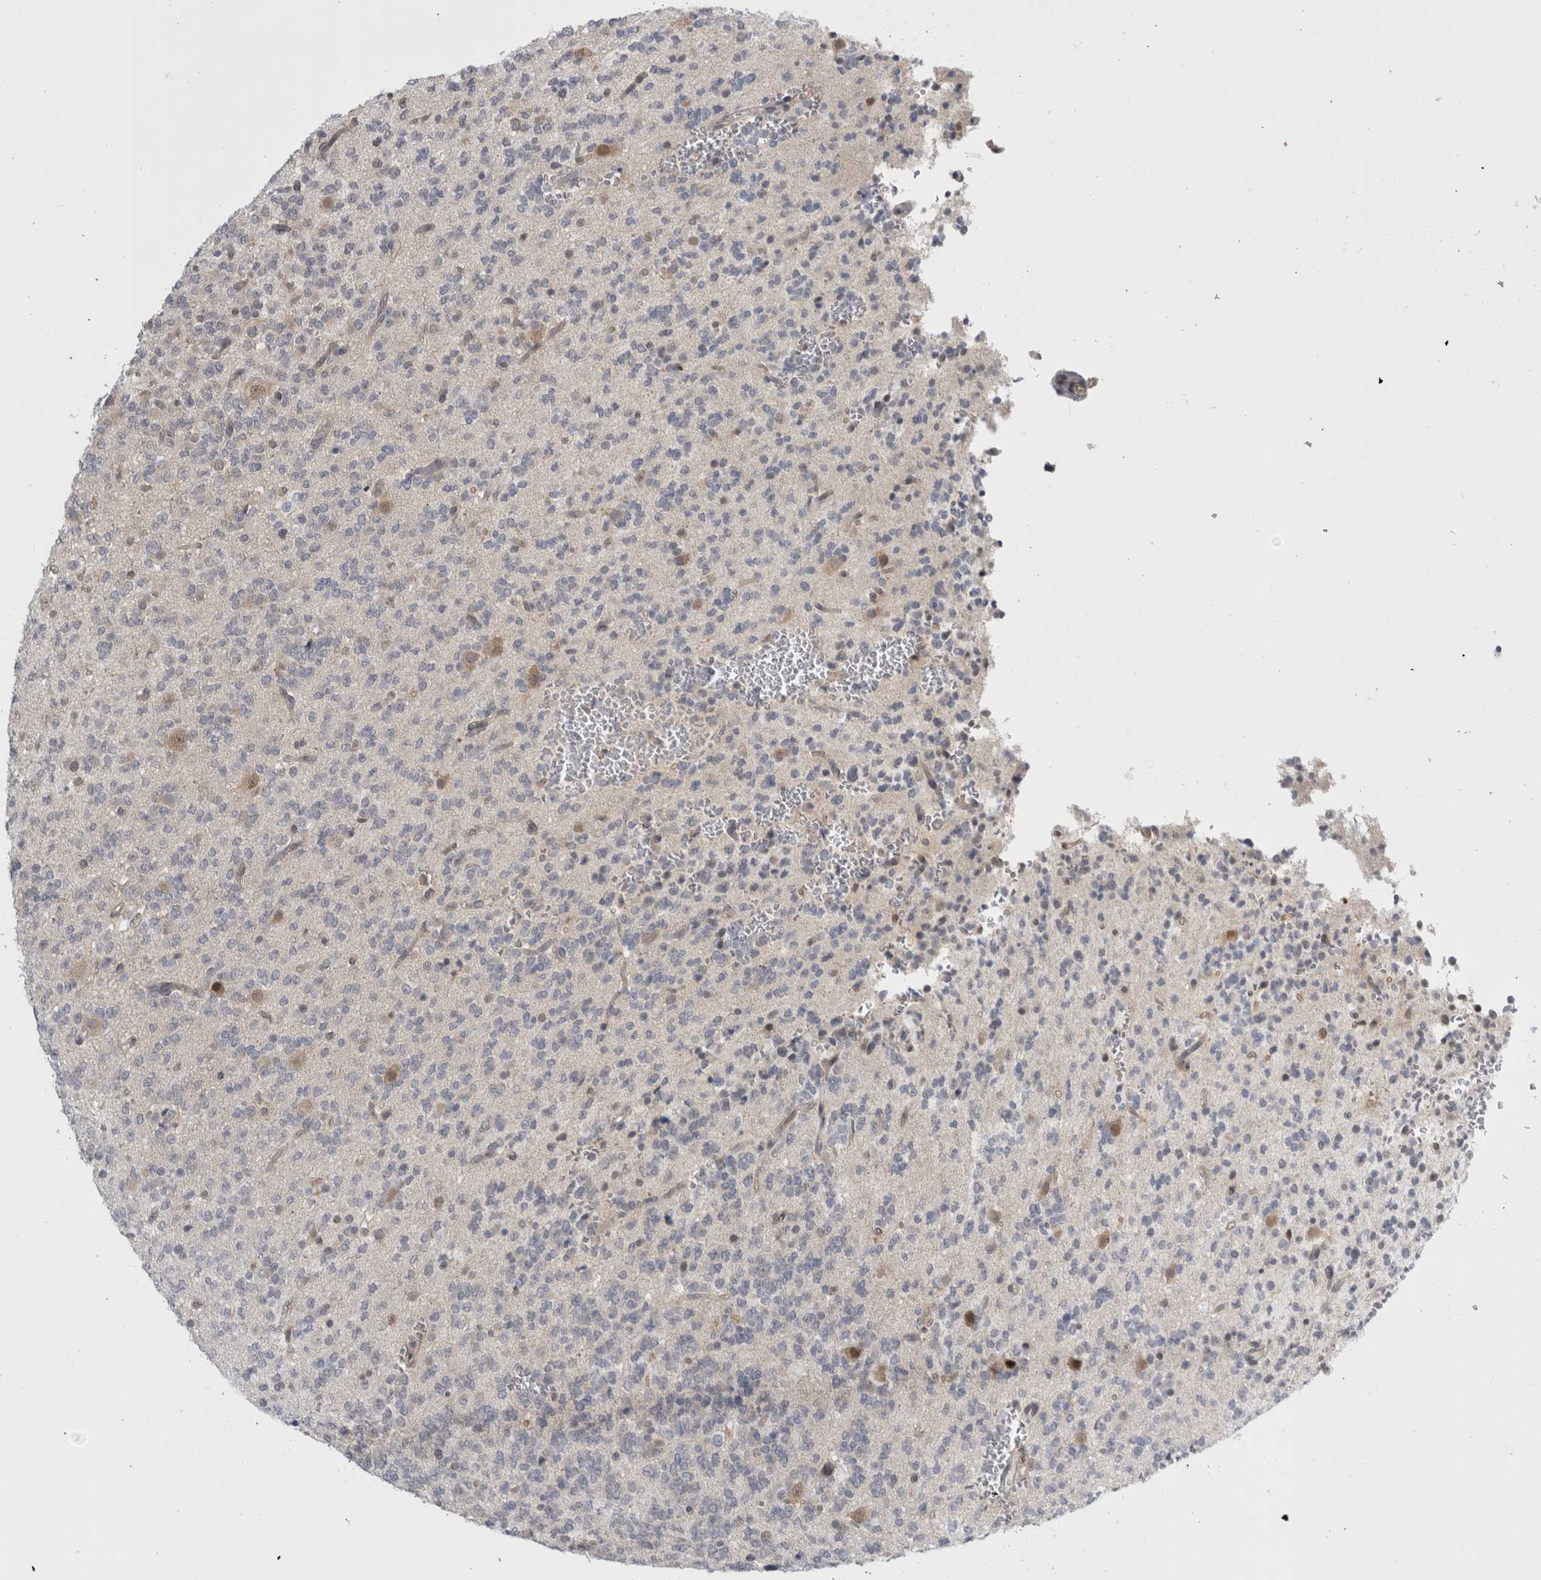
{"staining": {"intensity": "negative", "quantity": "none", "location": "none"}, "tissue": "glioma", "cell_type": "Tumor cells", "image_type": "cancer", "snomed": [{"axis": "morphology", "description": "Glioma, malignant, Low grade"}, {"axis": "topography", "description": "Brain"}], "caption": "Immunohistochemistry (IHC) of human malignant glioma (low-grade) displays no positivity in tumor cells.", "gene": "PSMB2", "patient": {"sex": "male", "age": 38}}